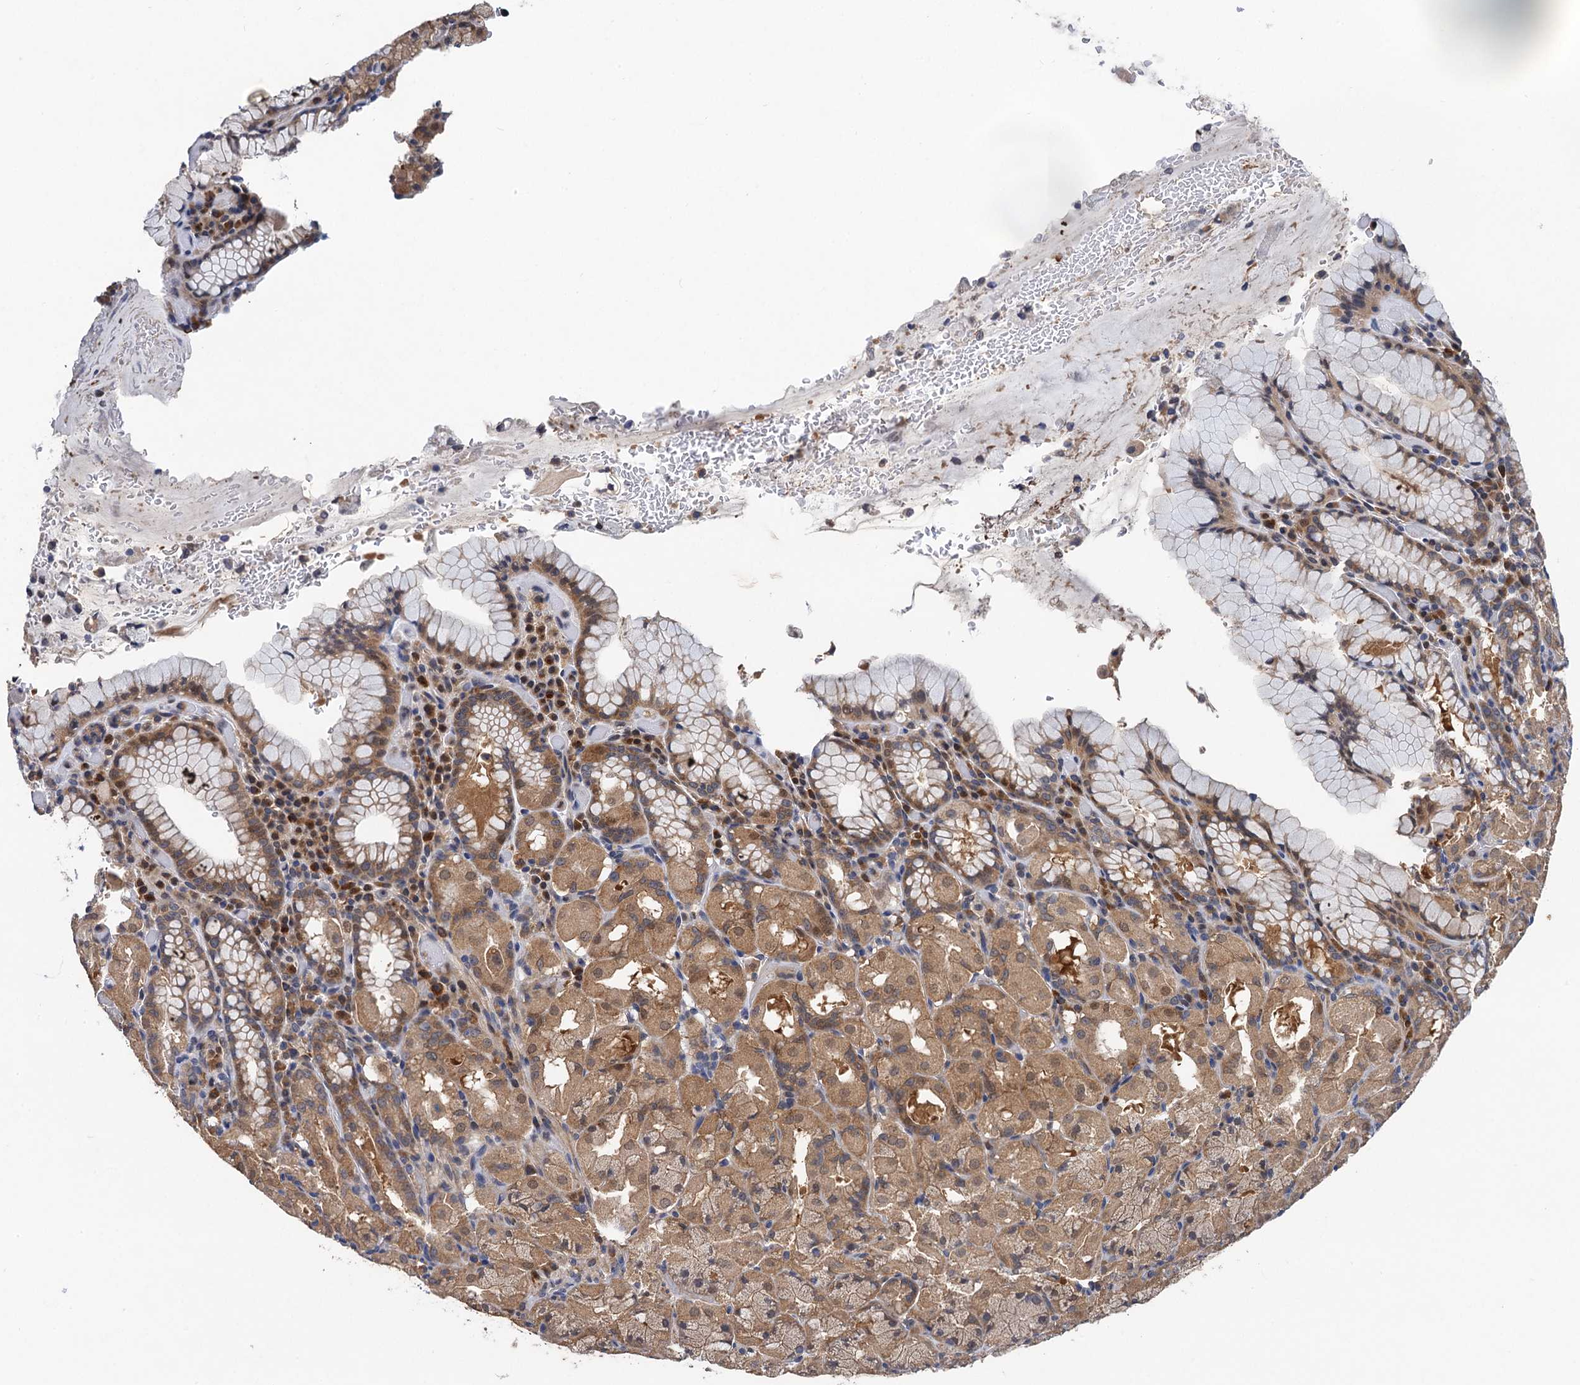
{"staining": {"intensity": "moderate", "quantity": ">75%", "location": "cytoplasmic/membranous"}, "tissue": "stomach", "cell_type": "Glandular cells", "image_type": "normal", "snomed": [{"axis": "morphology", "description": "Normal tissue, NOS"}, {"axis": "topography", "description": "Stomach, upper"}, {"axis": "topography", "description": "Stomach, lower"}], "caption": "Immunohistochemistry (IHC) of unremarkable human stomach reveals medium levels of moderate cytoplasmic/membranous staining in about >75% of glandular cells. Using DAB (3,3'-diaminobenzidine) (brown) and hematoxylin (blue) stains, captured at high magnification using brightfield microscopy.", "gene": "TMEM39B", "patient": {"sex": "male", "age": 80}}